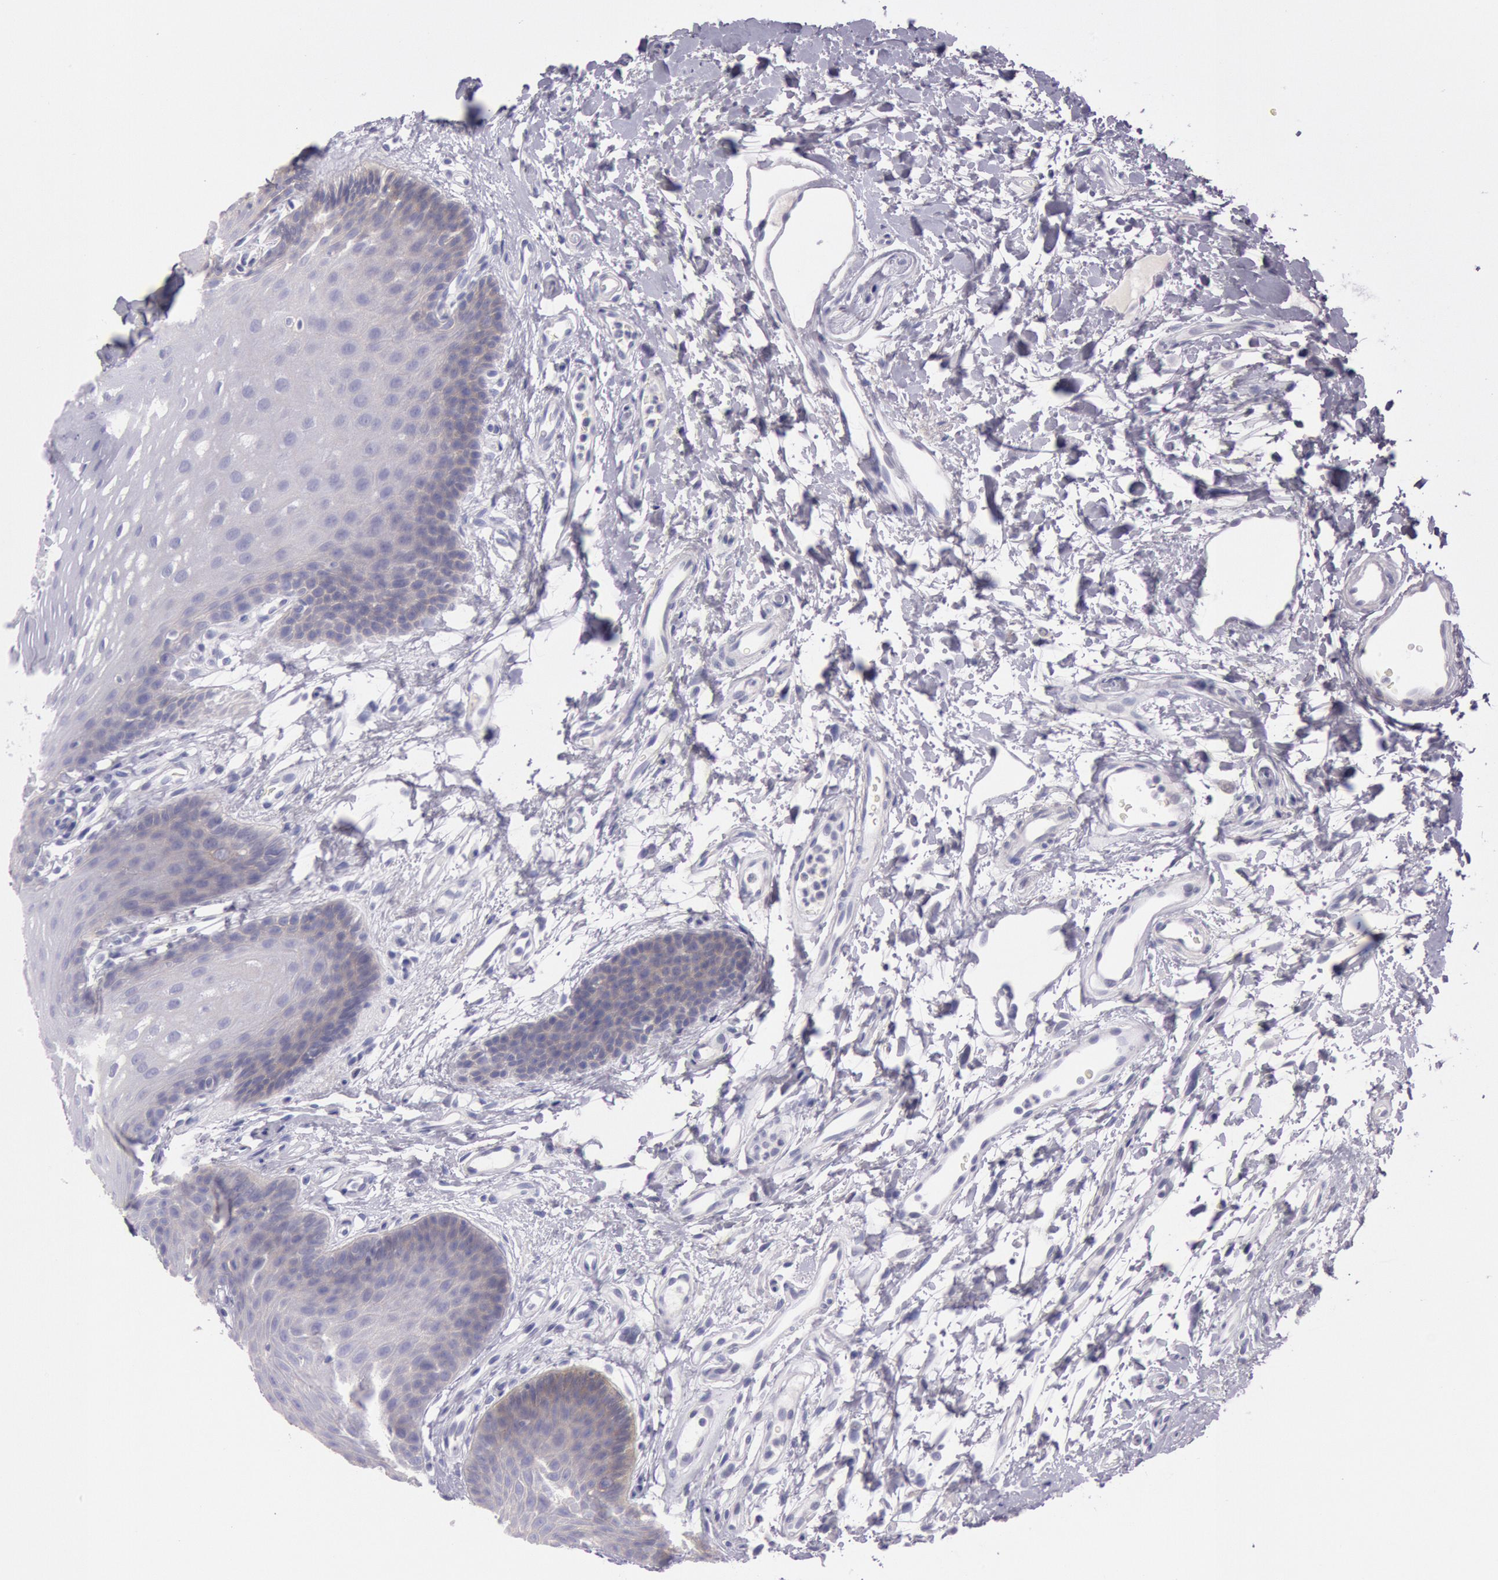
{"staining": {"intensity": "negative", "quantity": "none", "location": "none"}, "tissue": "oral mucosa", "cell_type": "Squamous epithelial cells", "image_type": "normal", "snomed": [{"axis": "morphology", "description": "Normal tissue, NOS"}, {"axis": "topography", "description": "Oral tissue"}], "caption": "This is a photomicrograph of immunohistochemistry staining of normal oral mucosa, which shows no staining in squamous epithelial cells.", "gene": "EGFR", "patient": {"sex": "male", "age": 62}}